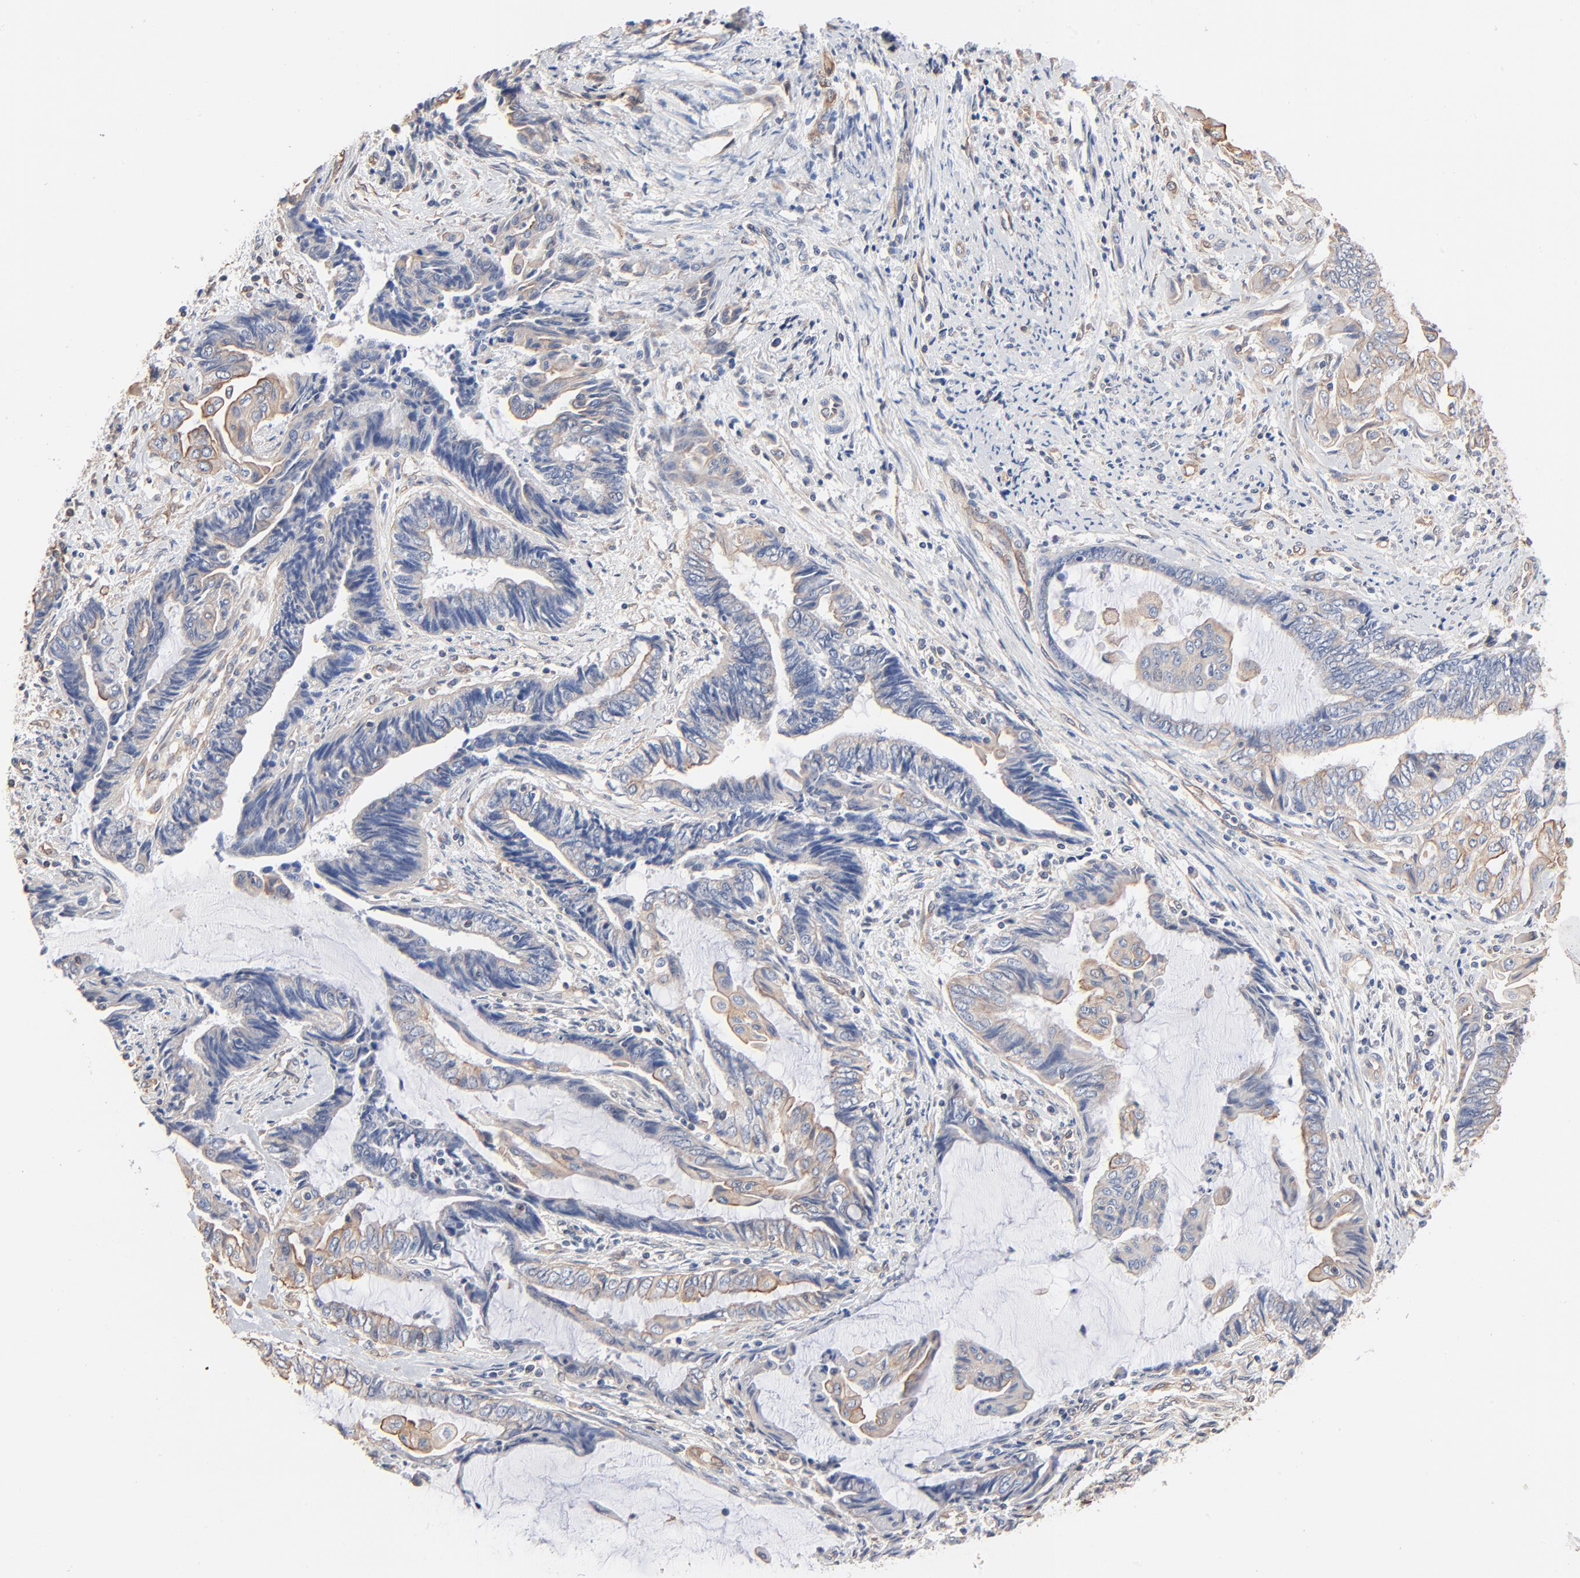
{"staining": {"intensity": "weak", "quantity": "25%-75%", "location": "cytoplasmic/membranous"}, "tissue": "endometrial cancer", "cell_type": "Tumor cells", "image_type": "cancer", "snomed": [{"axis": "morphology", "description": "Adenocarcinoma, NOS"}, {"axis": "topography", "description": "Uterus"}, {"axis": "topography", "description": "Endometrium"}], "caption": "This is a micrograph of immunohistochemistry staining of endometrial cancer (adenocarcinoma), which shows weak positivity in the cytoplasmic/membranous of tumor cells.", "gene": "ABCD4", "patient": {"sex": "female", "age": 70}}